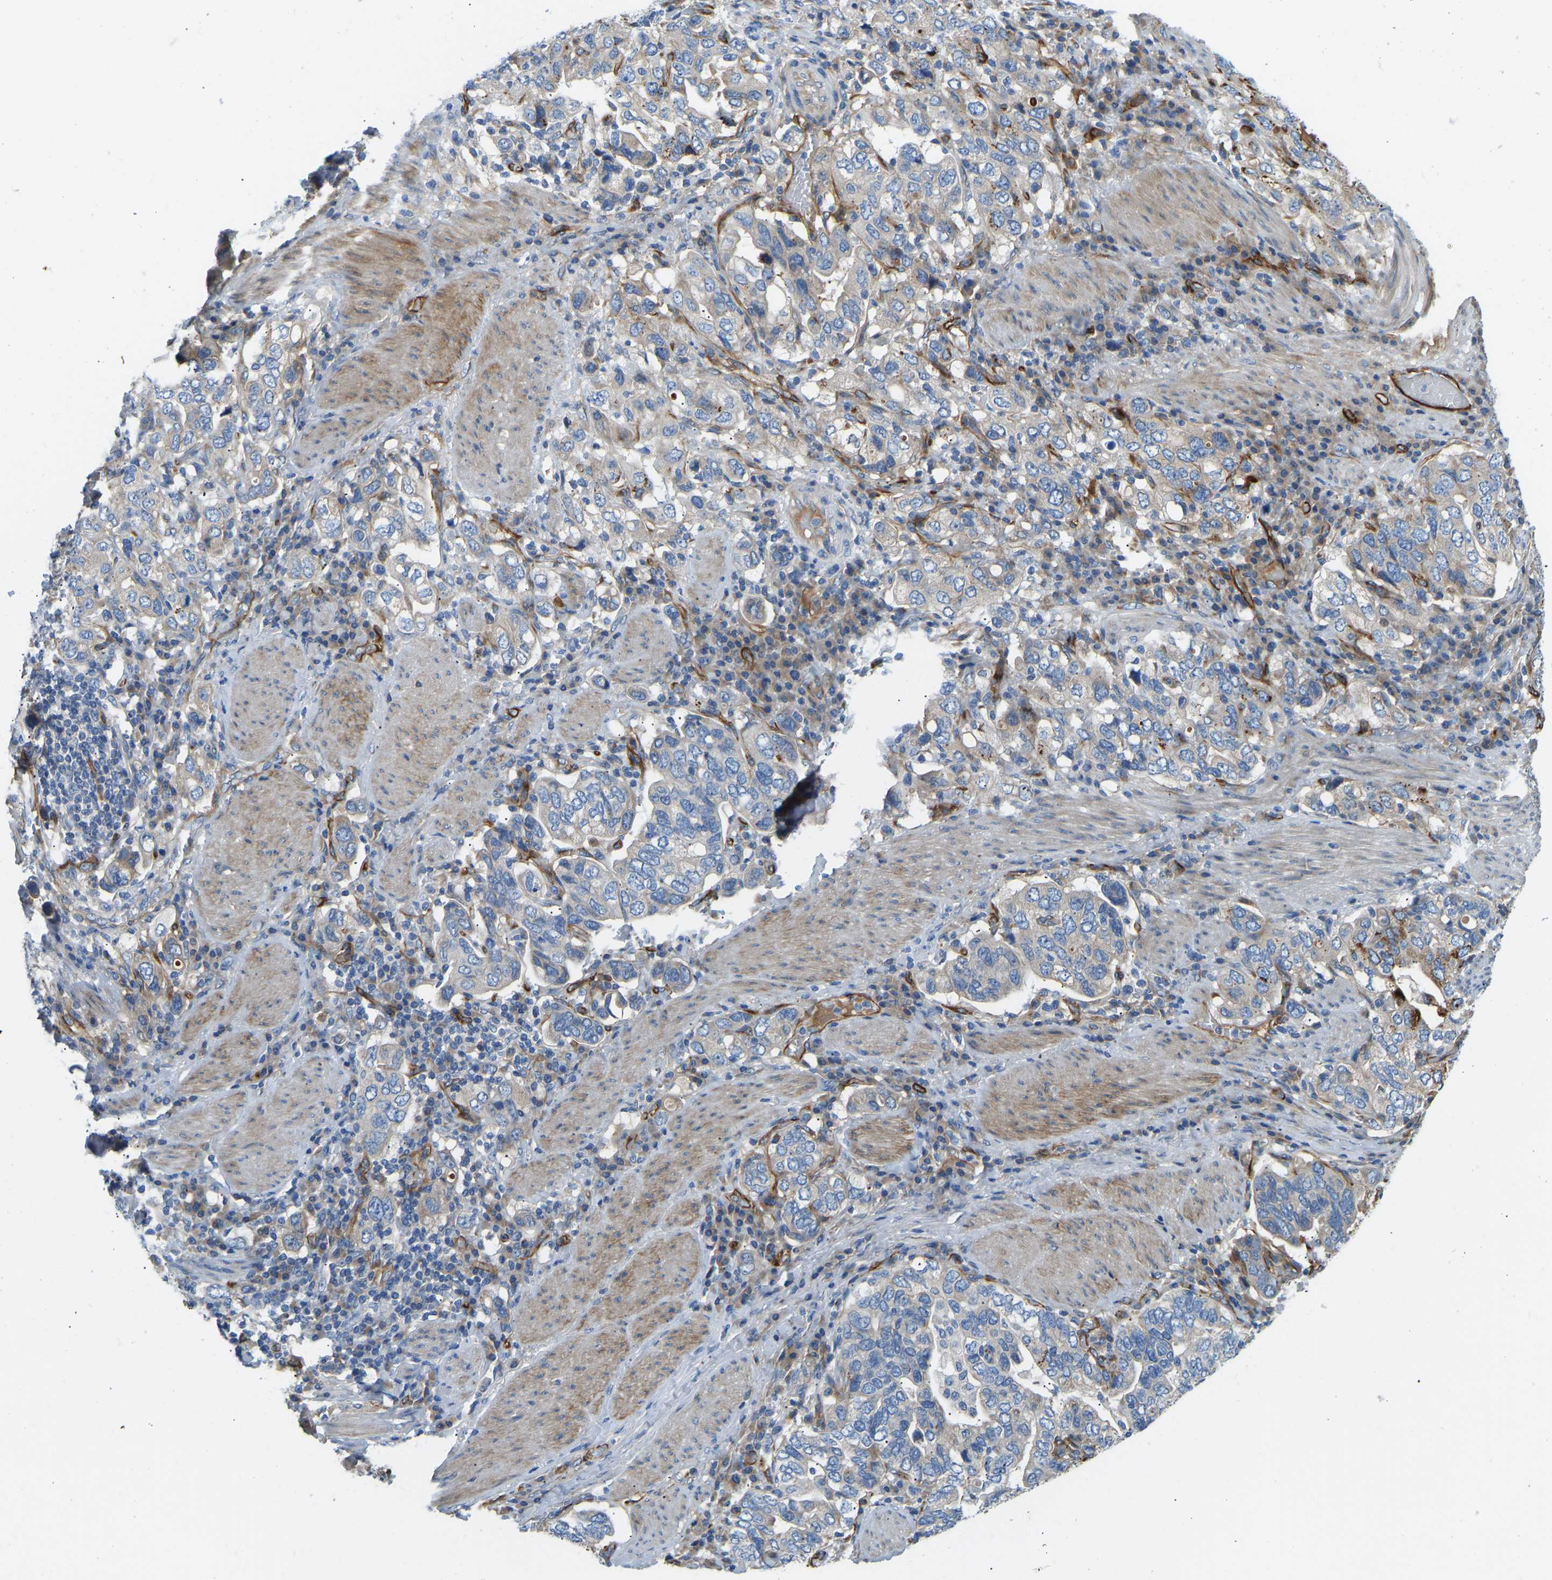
{"staining": {"intensity": "weak", "quantity": "<25%", "location": "cytoplasmic/membranous"}, "tissue": "stomach cancer", "cell_type": "Tumor cells", "image_type": "cancer", "snomed": [{"axis": "morphology", "description": "Adenocarcinoma, NOS"}, {"axis": "topography", "description": "Stomach, upper"}], "caption": "Human stomach cancer (adenocarcinoma) stained for a protein using immunohistochemistry (IHC) exhibits no expression in tumor cells.", "gene": "COL15A1", "patient": {"sex": "male", "age": 62}}